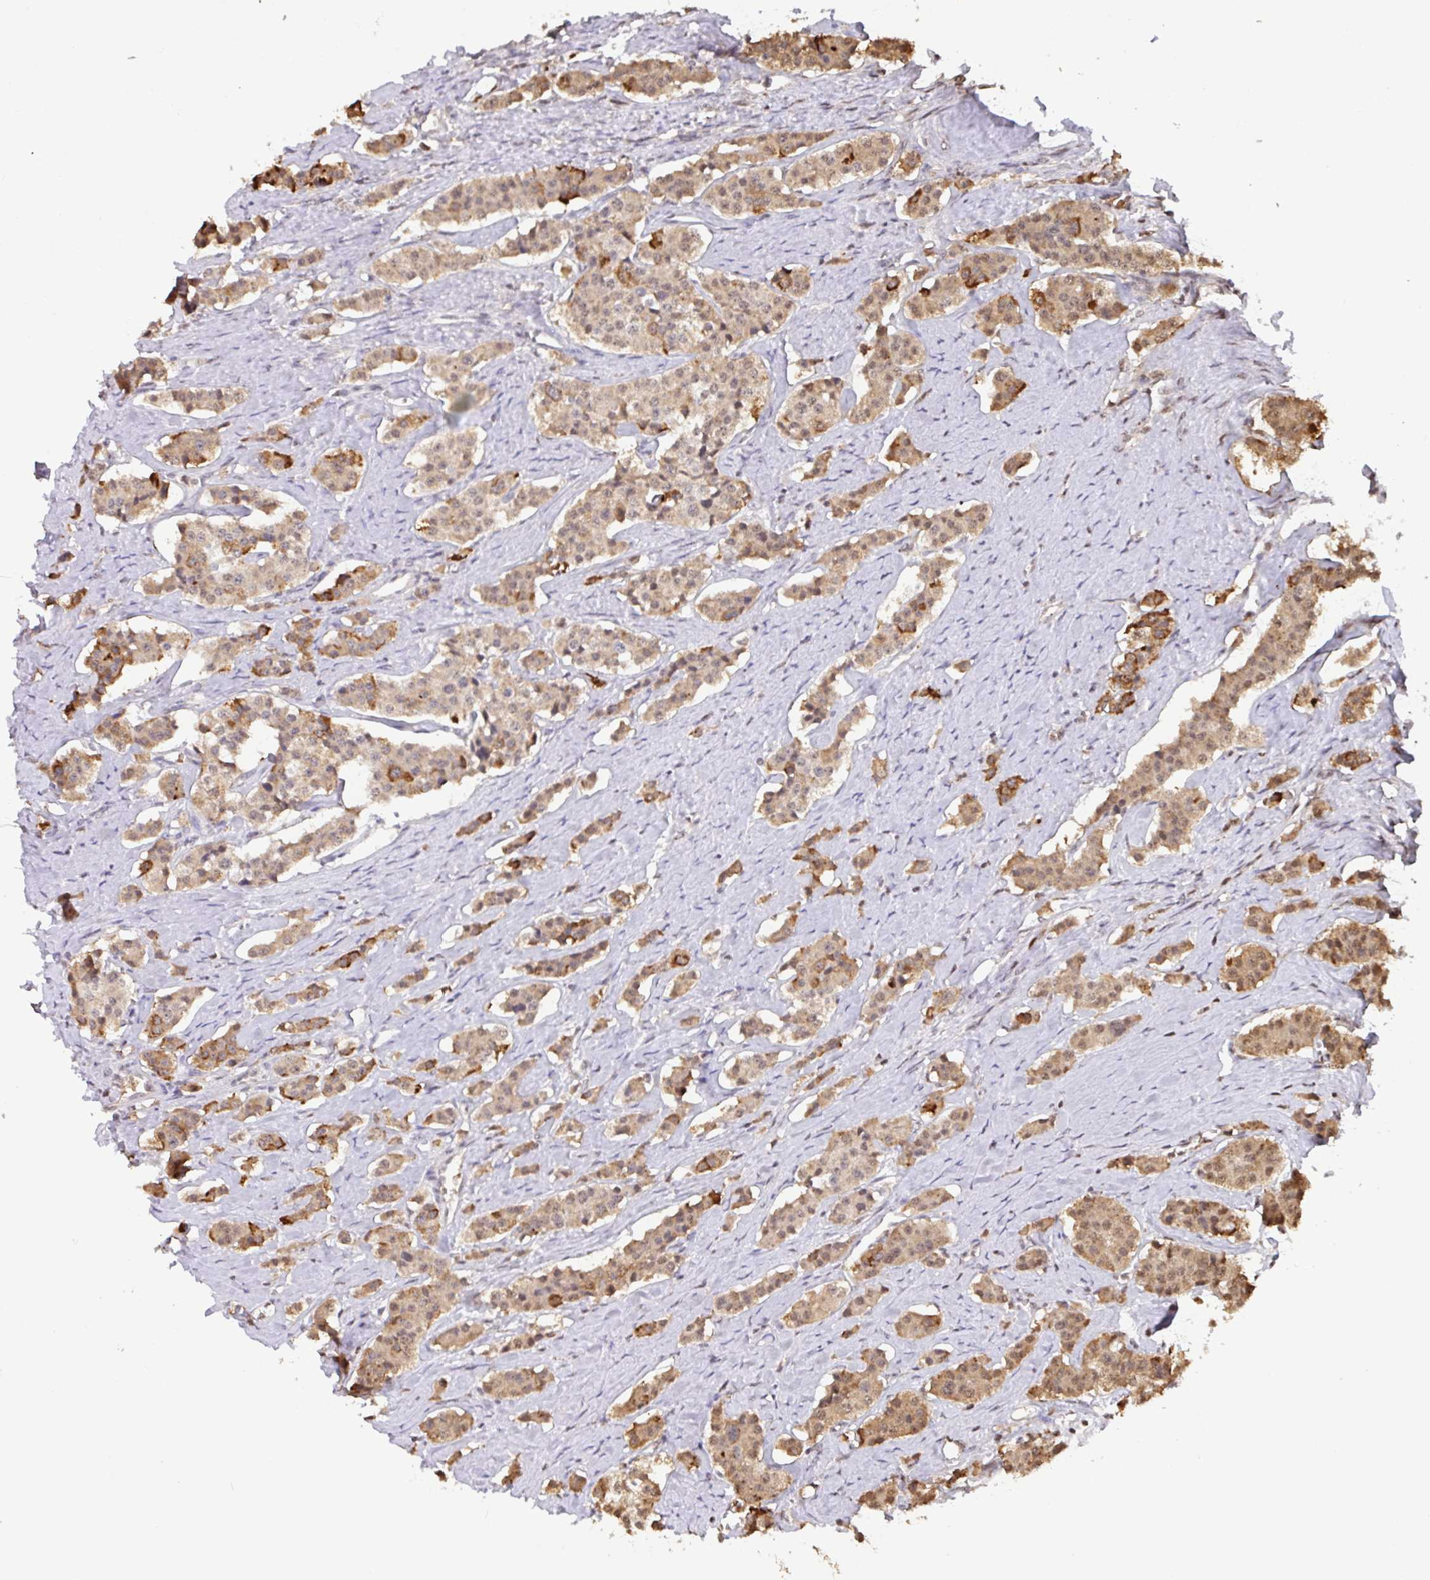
{"staining": {"intensity": "moderate", "quantity": ">75%", "location": "cytoplasmic/membranous"}, "tissue": "carcinoid", "cell_type": "Tumor cells", "image_type": "cancer", "snomed": [{"axis": "morphology", "description": "Carcinoid, malignant, NOS"}, {"axis": "topography", "description": "Small intestine"}], "caption": "Carcinoid stained with a protein marker displays moderate staining in tumor cells.", "gene": "WDR72", "patient": {"sex": "male", "age": 63}}